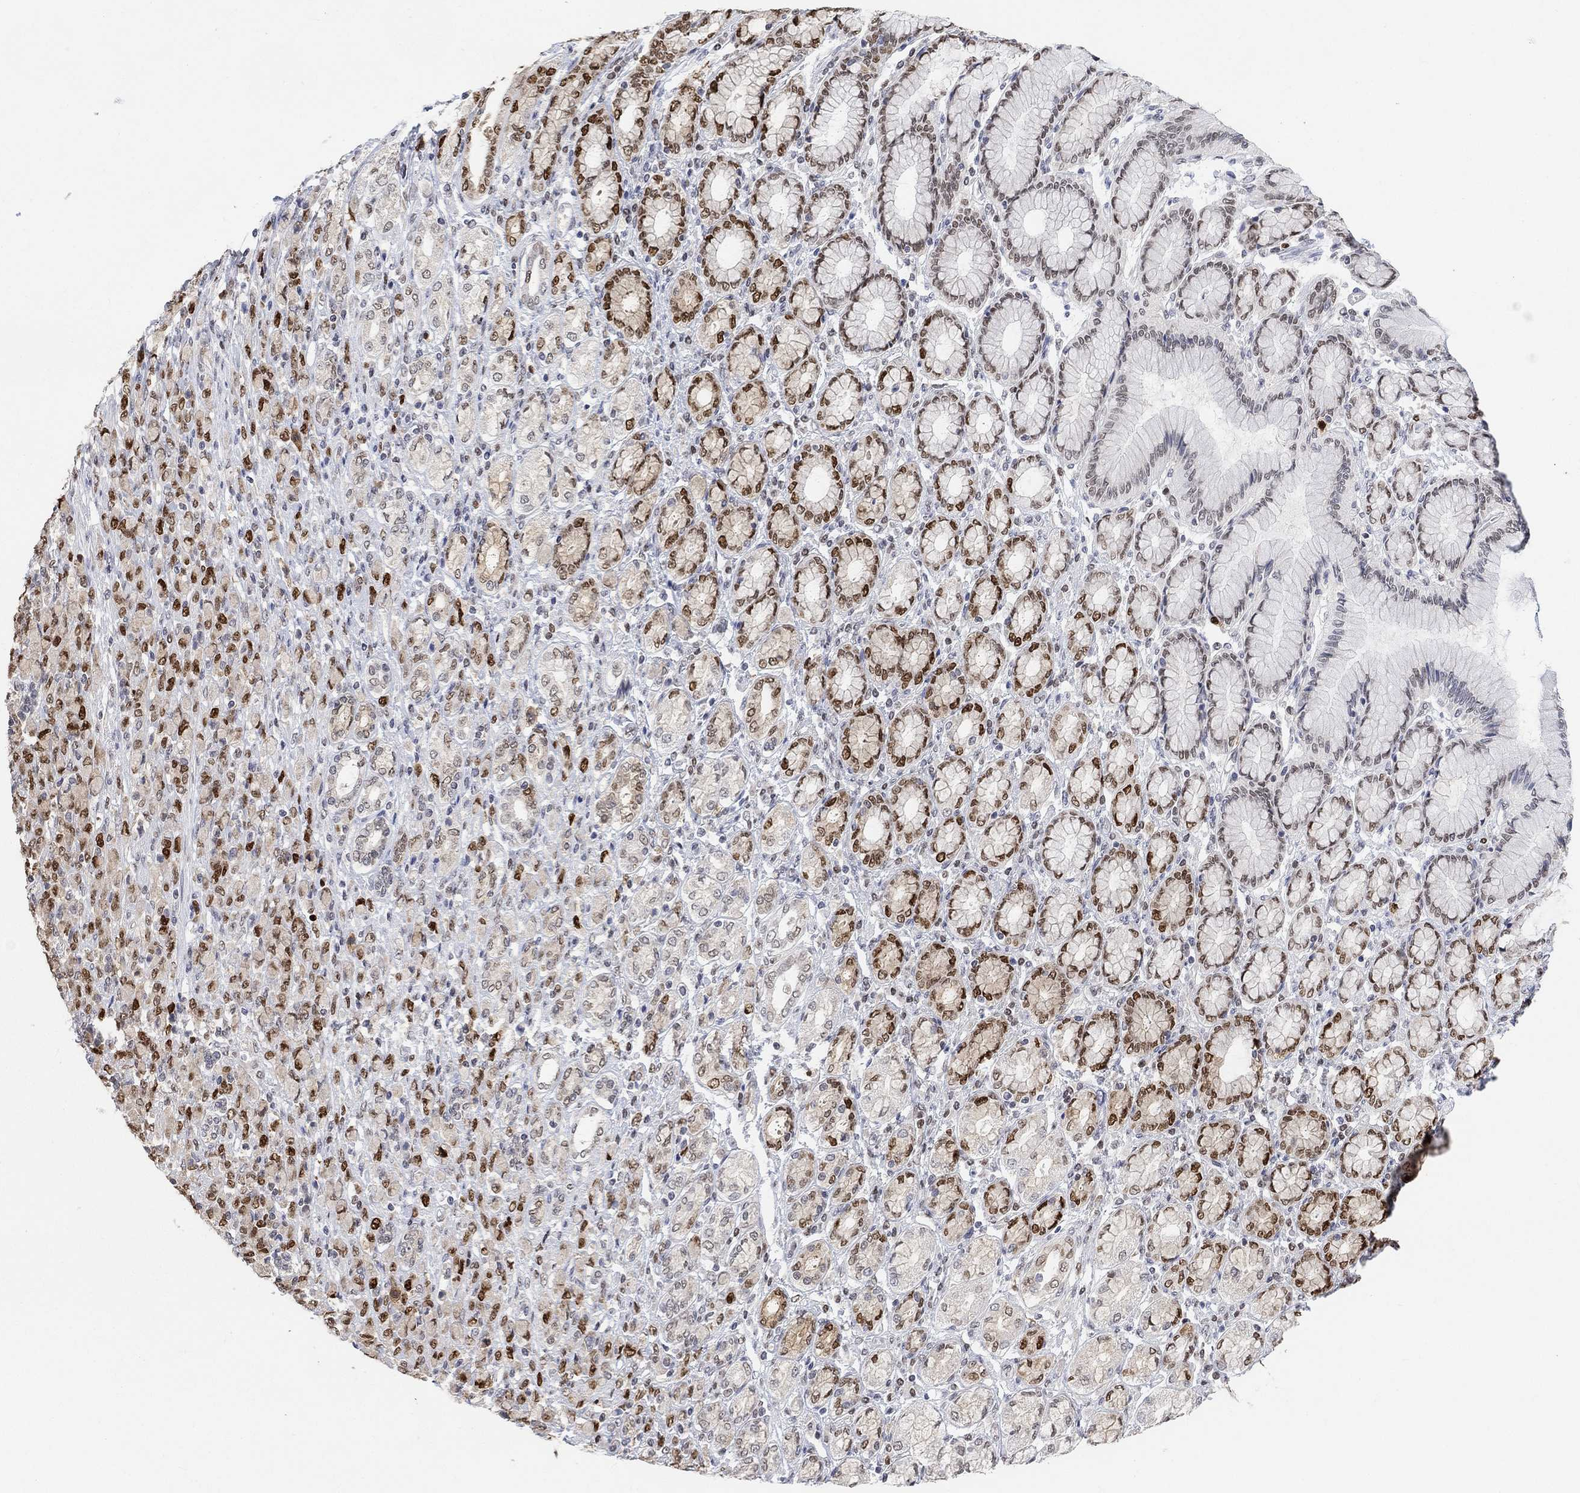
{"staining": {"intensity": "moderate", "quantity": "25%-75%", "location": "nuclear"}, "tissue": "stomach cancer", "cell_type": "Tumor cells", "image_type": "cancer", "snomed": [{"axis": "morphology", "description": "Normal tissue, NOS"}, {"axis": "morphology", "description": "Adenocarcinoma, NOS"}, {"axis": "topography", "description": "Stomach"}], "caption": "Immunohistochemistry histopathology image of adenocarcinoma (stomach) stained for a protein (brown), which exhibits medium levels of moderate nuclear expression in about 25%-75% of tumor cells.", "gene": "RAD54L2", "patient": {"sex": "female", "age": 79}}